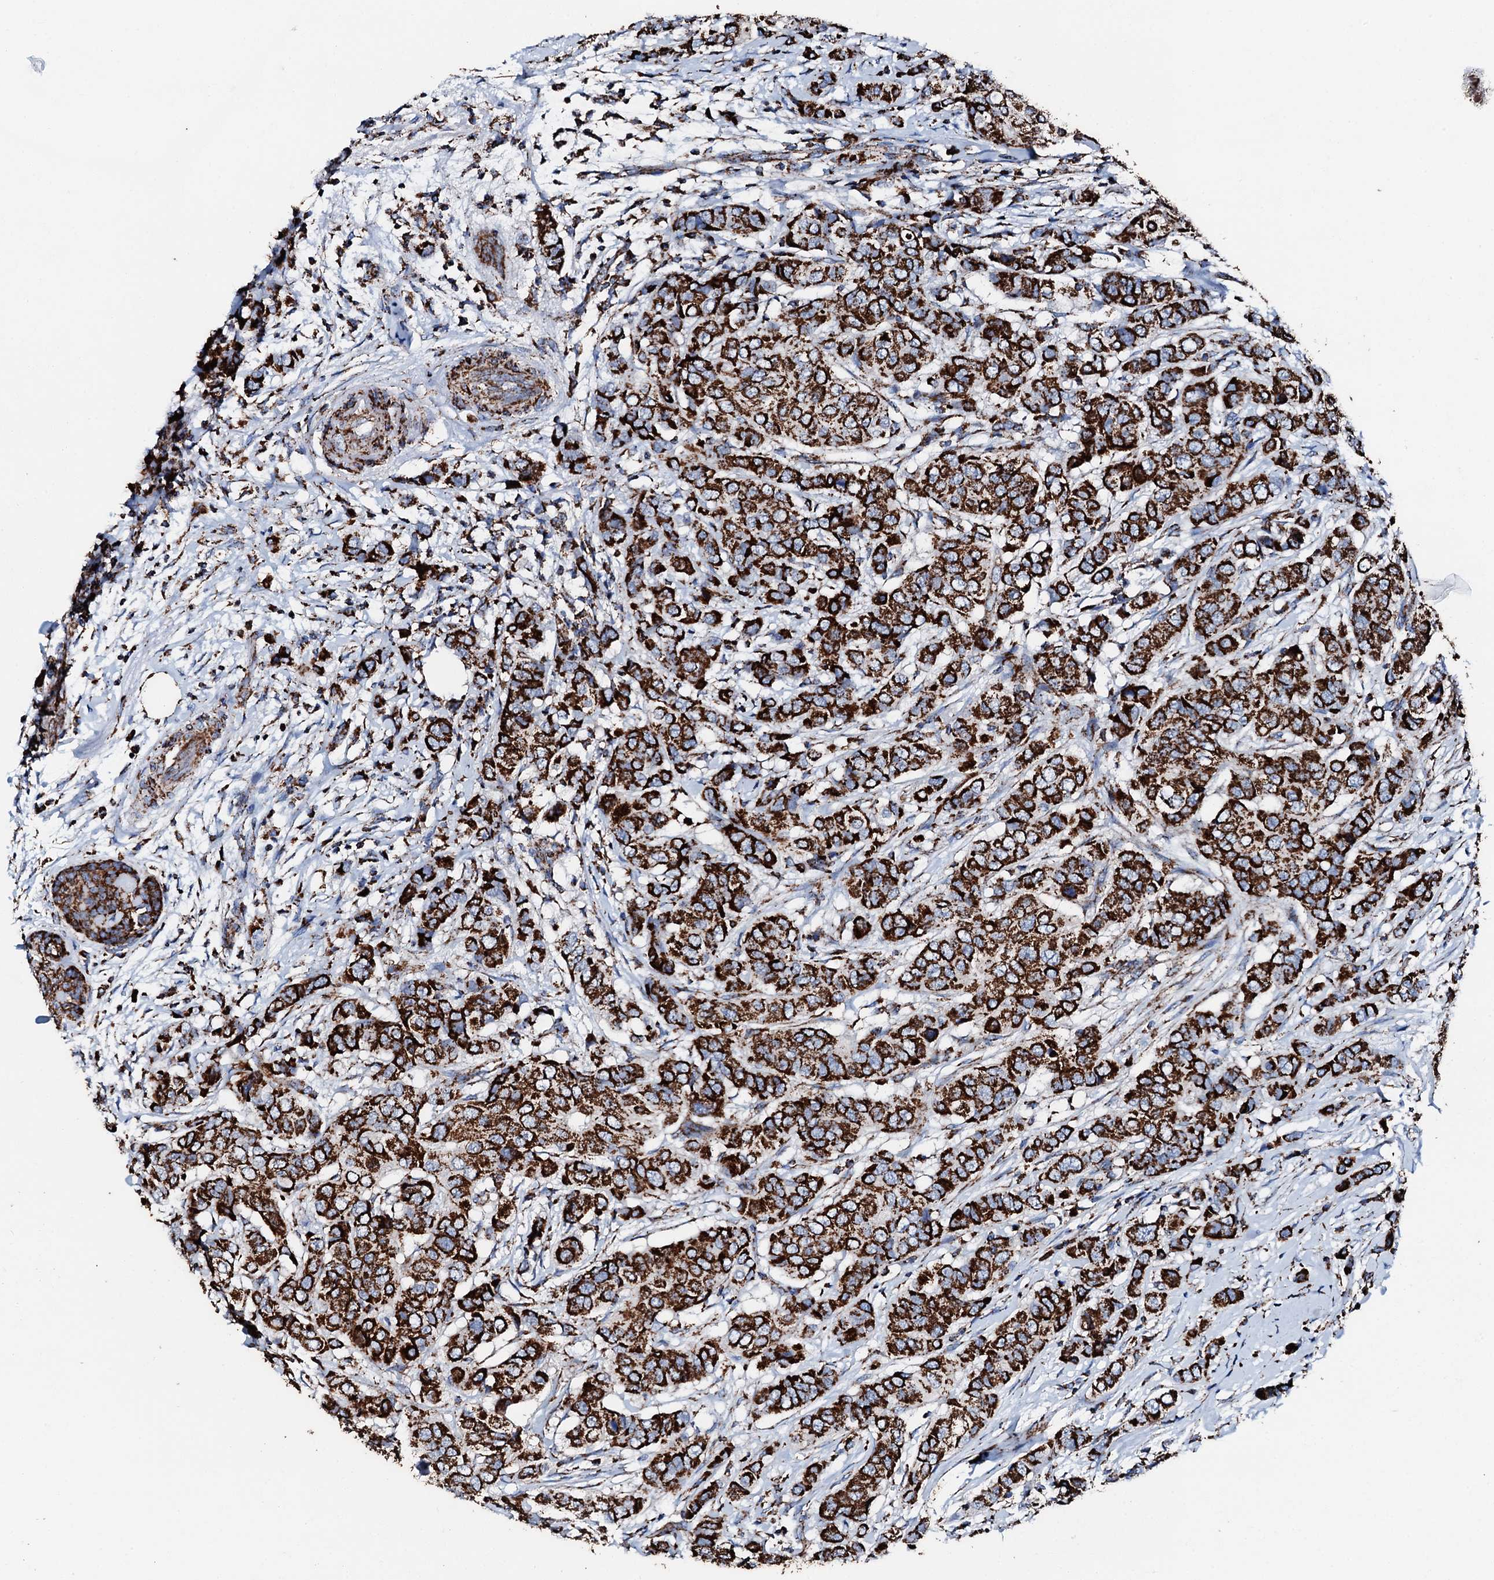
{"staining": {"intensity": "strong", "quantity": ">75%", "location": "cytoplasmic/membranous"}, "tissue": "breast cancer", "cell_type": "Tumor cells", "image_type": "cancer", "snomed": [{"axis": "morphology", "description": "Lobular carcinoma"}, {"axis": "topography", "description": "Breast"}], "caption": "Protein expression analysis of human breast cancer (lobular carcinoma) reveals strong cytoplasmic/membranous expression in approximately >75% of tumor cells.", "gene": "HADH", "patient": {"sex": "female", "age": 51}}